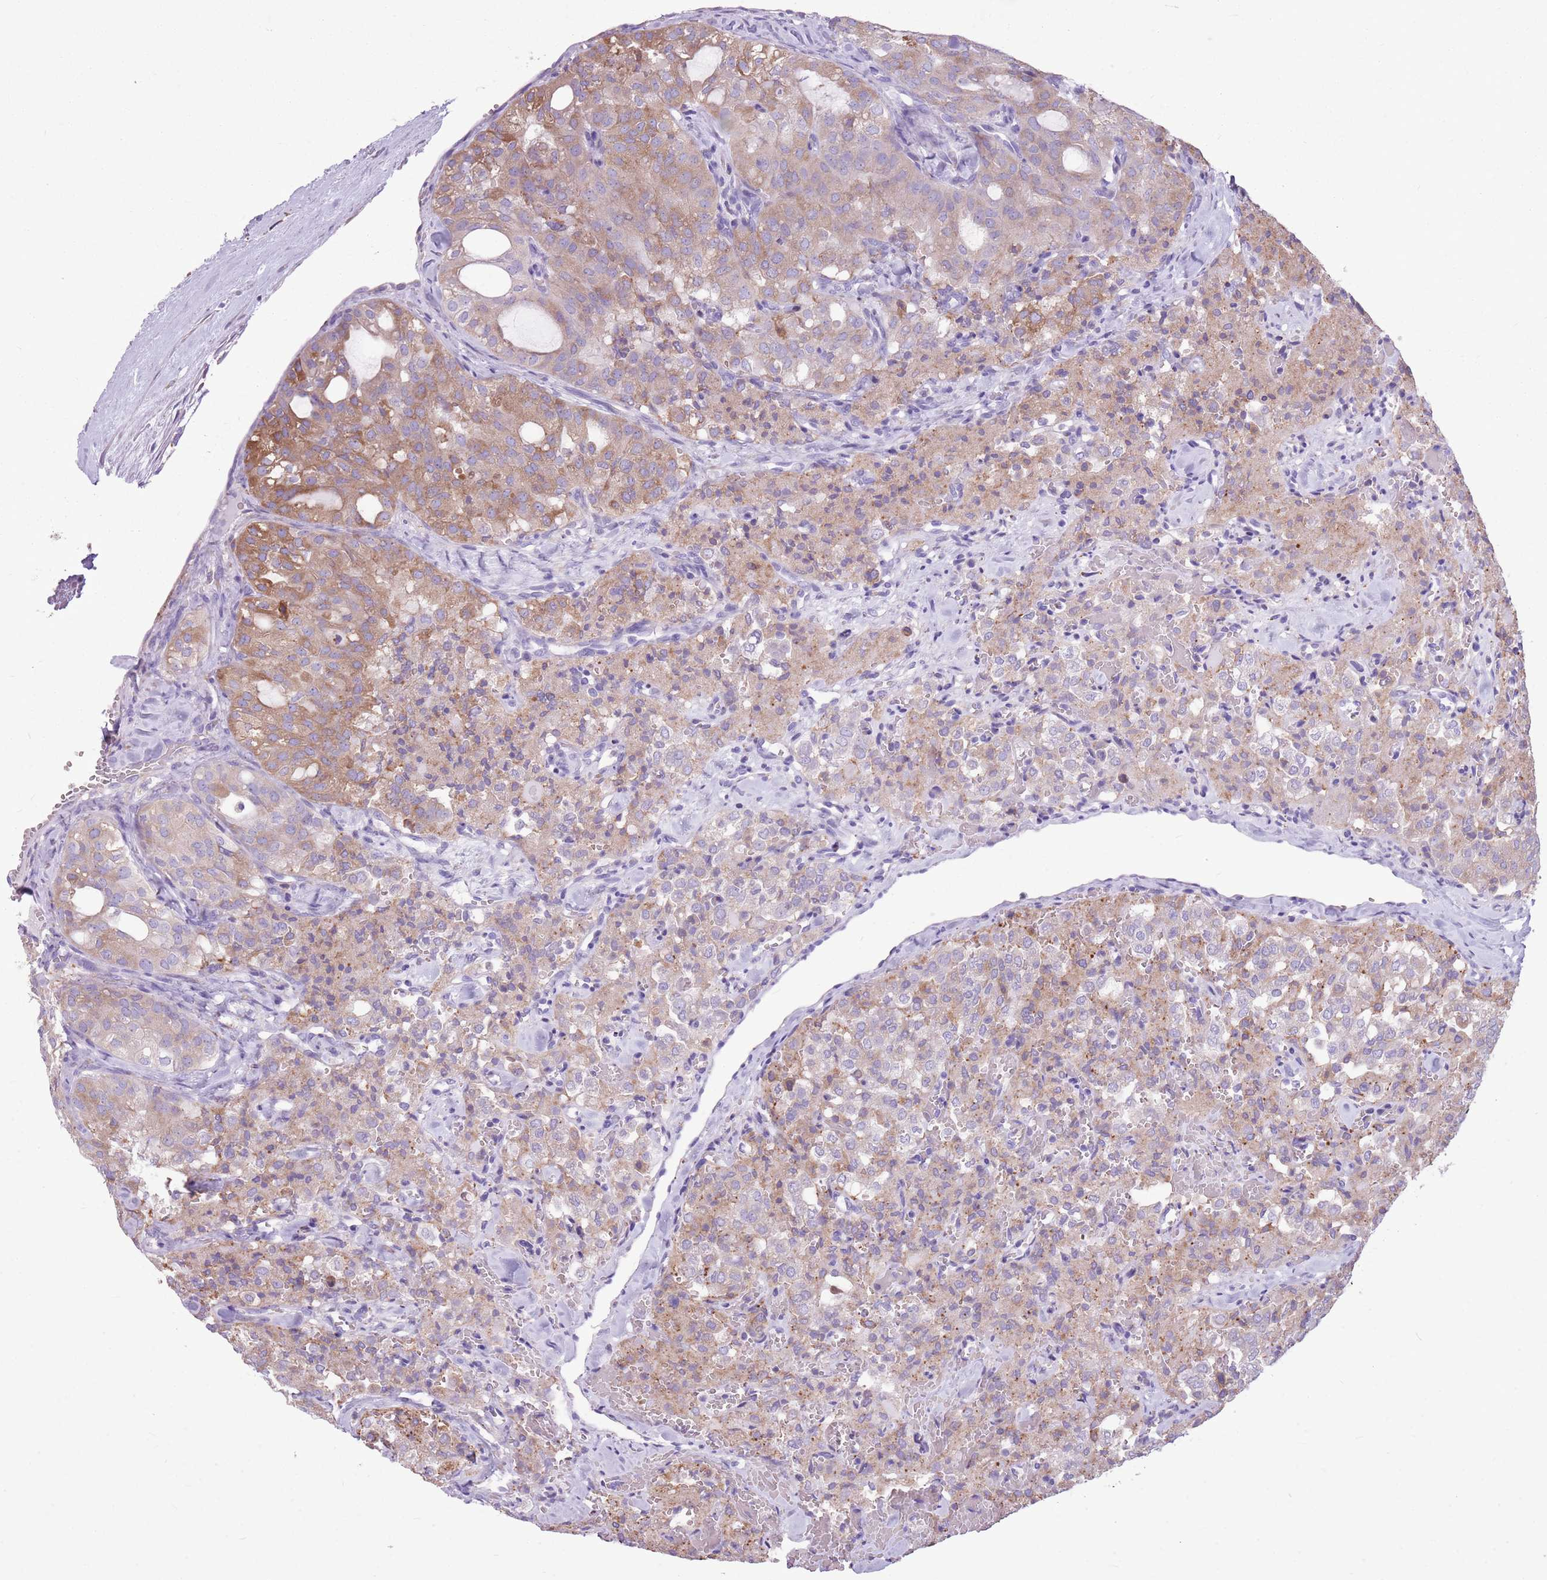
{"staining": {"intensity": "weak", "quantity": ">75%", "location": "cytoplasmic/membranous"}, "tissue": "thyroid cancer", "cell_type": "Tumor cells", "image_type": "cancer", "snomed": [{"axis": "morphology", "description": "Follicular adenoma carcinoma, NOS"}, {"axis": "topography", "description": "Thyroid gland"}], "caption": "Immunohistochemical staining of follicular adenoma carcinoma (thyroid) exhibits low levels of weak cytoplasmic/membranous protein staining in about >75% of tumor cells. (DAB IHC, brown staining for protein, blue staining for nuclei).", "gene": "KCTD19", "patient": {"sex": "male", "age": 75}}